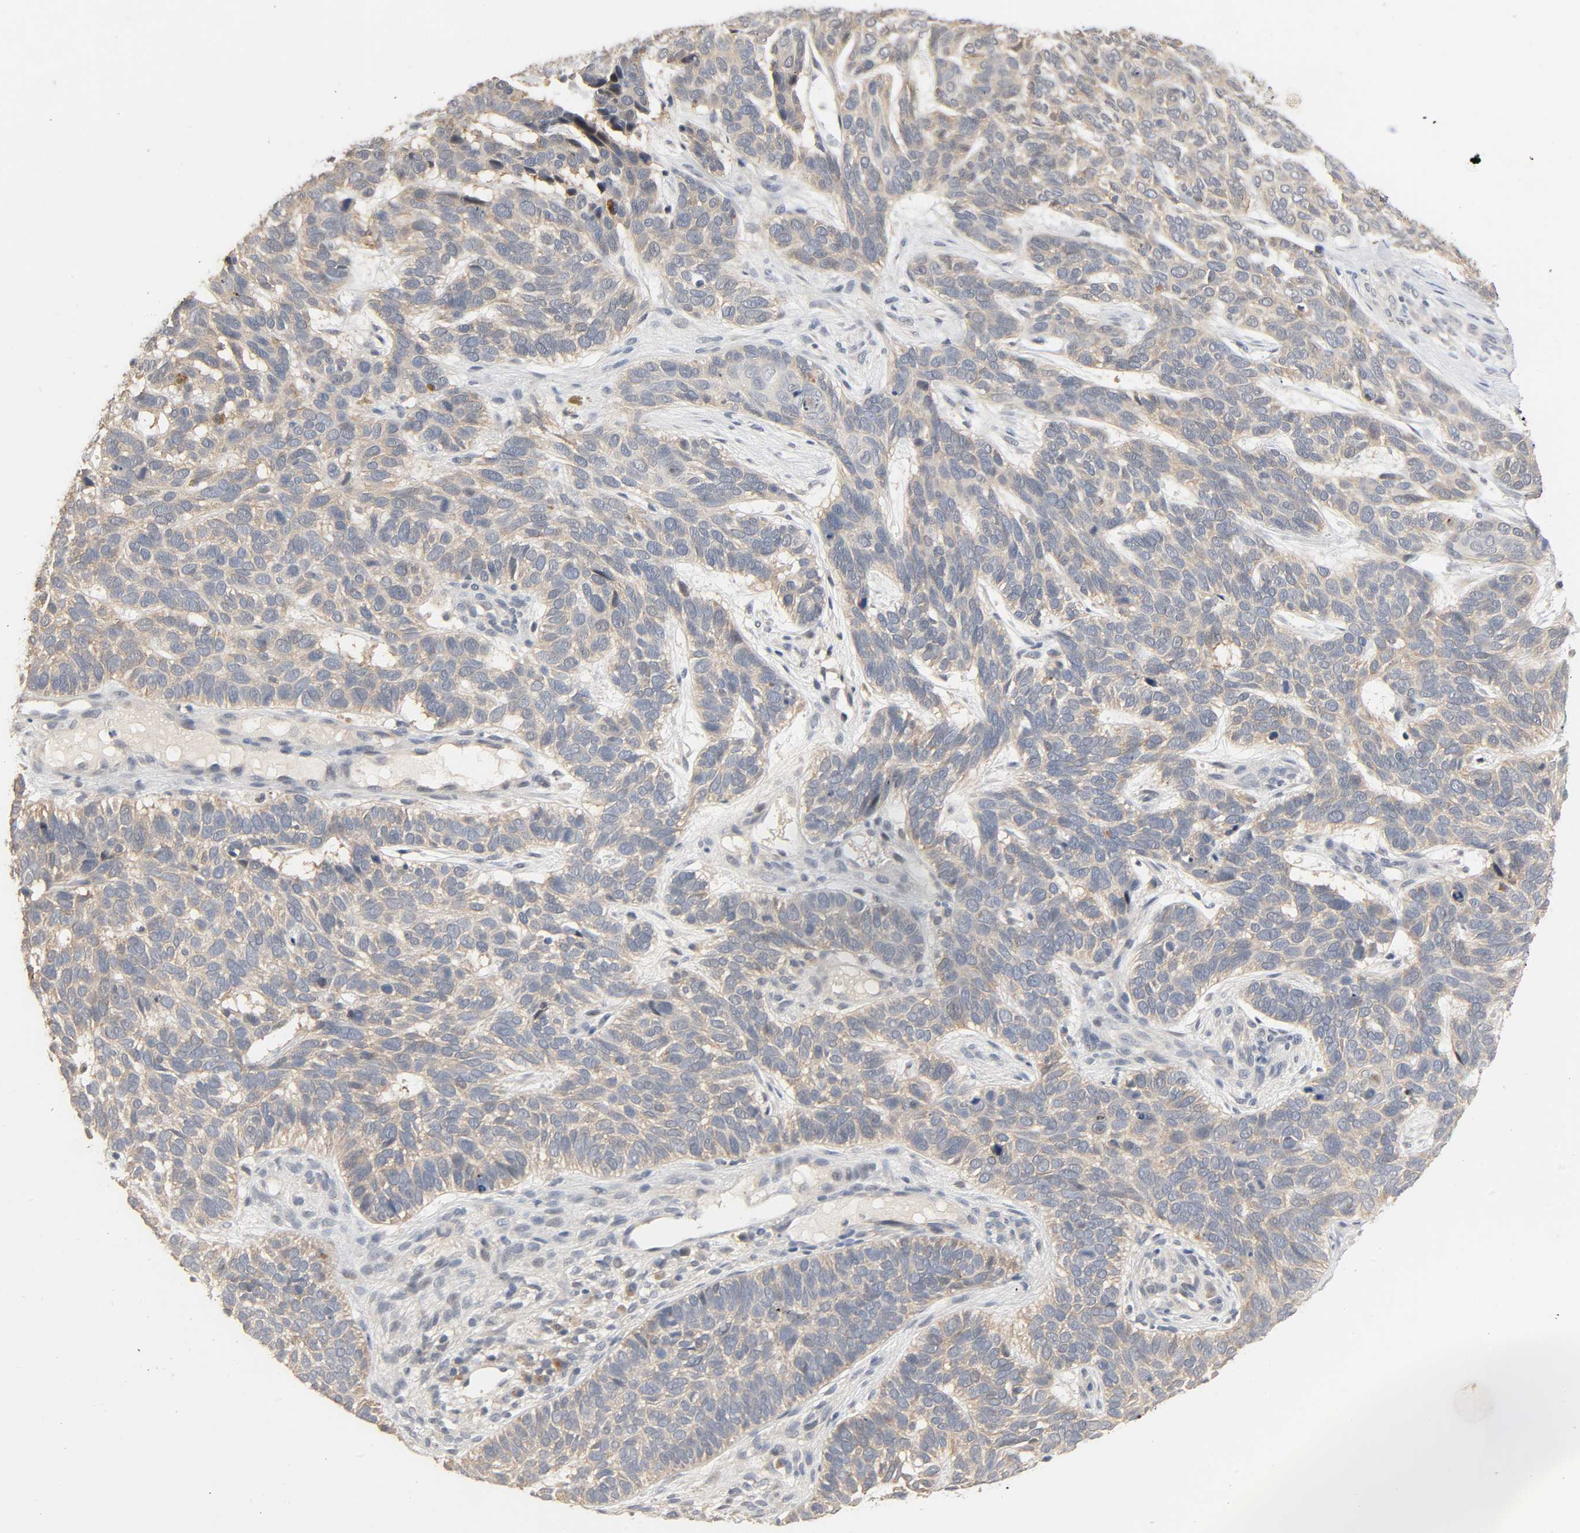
{"staining": {"intensity": "weak", "quantity": "25%-75%", "location": "cytoplasmic/membranous"}, "tissue": "skin cancer", "cell_type": "Tumor cells", "image_type": "cancer", "snomed": [{"axis": "morphology", "description": "Basal cell carcinoma"}, {"axis": "topography", "description": "Skin"}], "caption": "Skin cancer (basal cell carcinoma) was stained to show a protein in brown. There is low levels of weak cytoplasmic/membranous staining in about 25%-75% of tumor cells. (DAB (3,3'-diaminobenzidine) IHC, brown staining for protein, blue staining for nuclei).", "gene": "MAGEA8", "patient": {"sex": "male", "age": 87}}